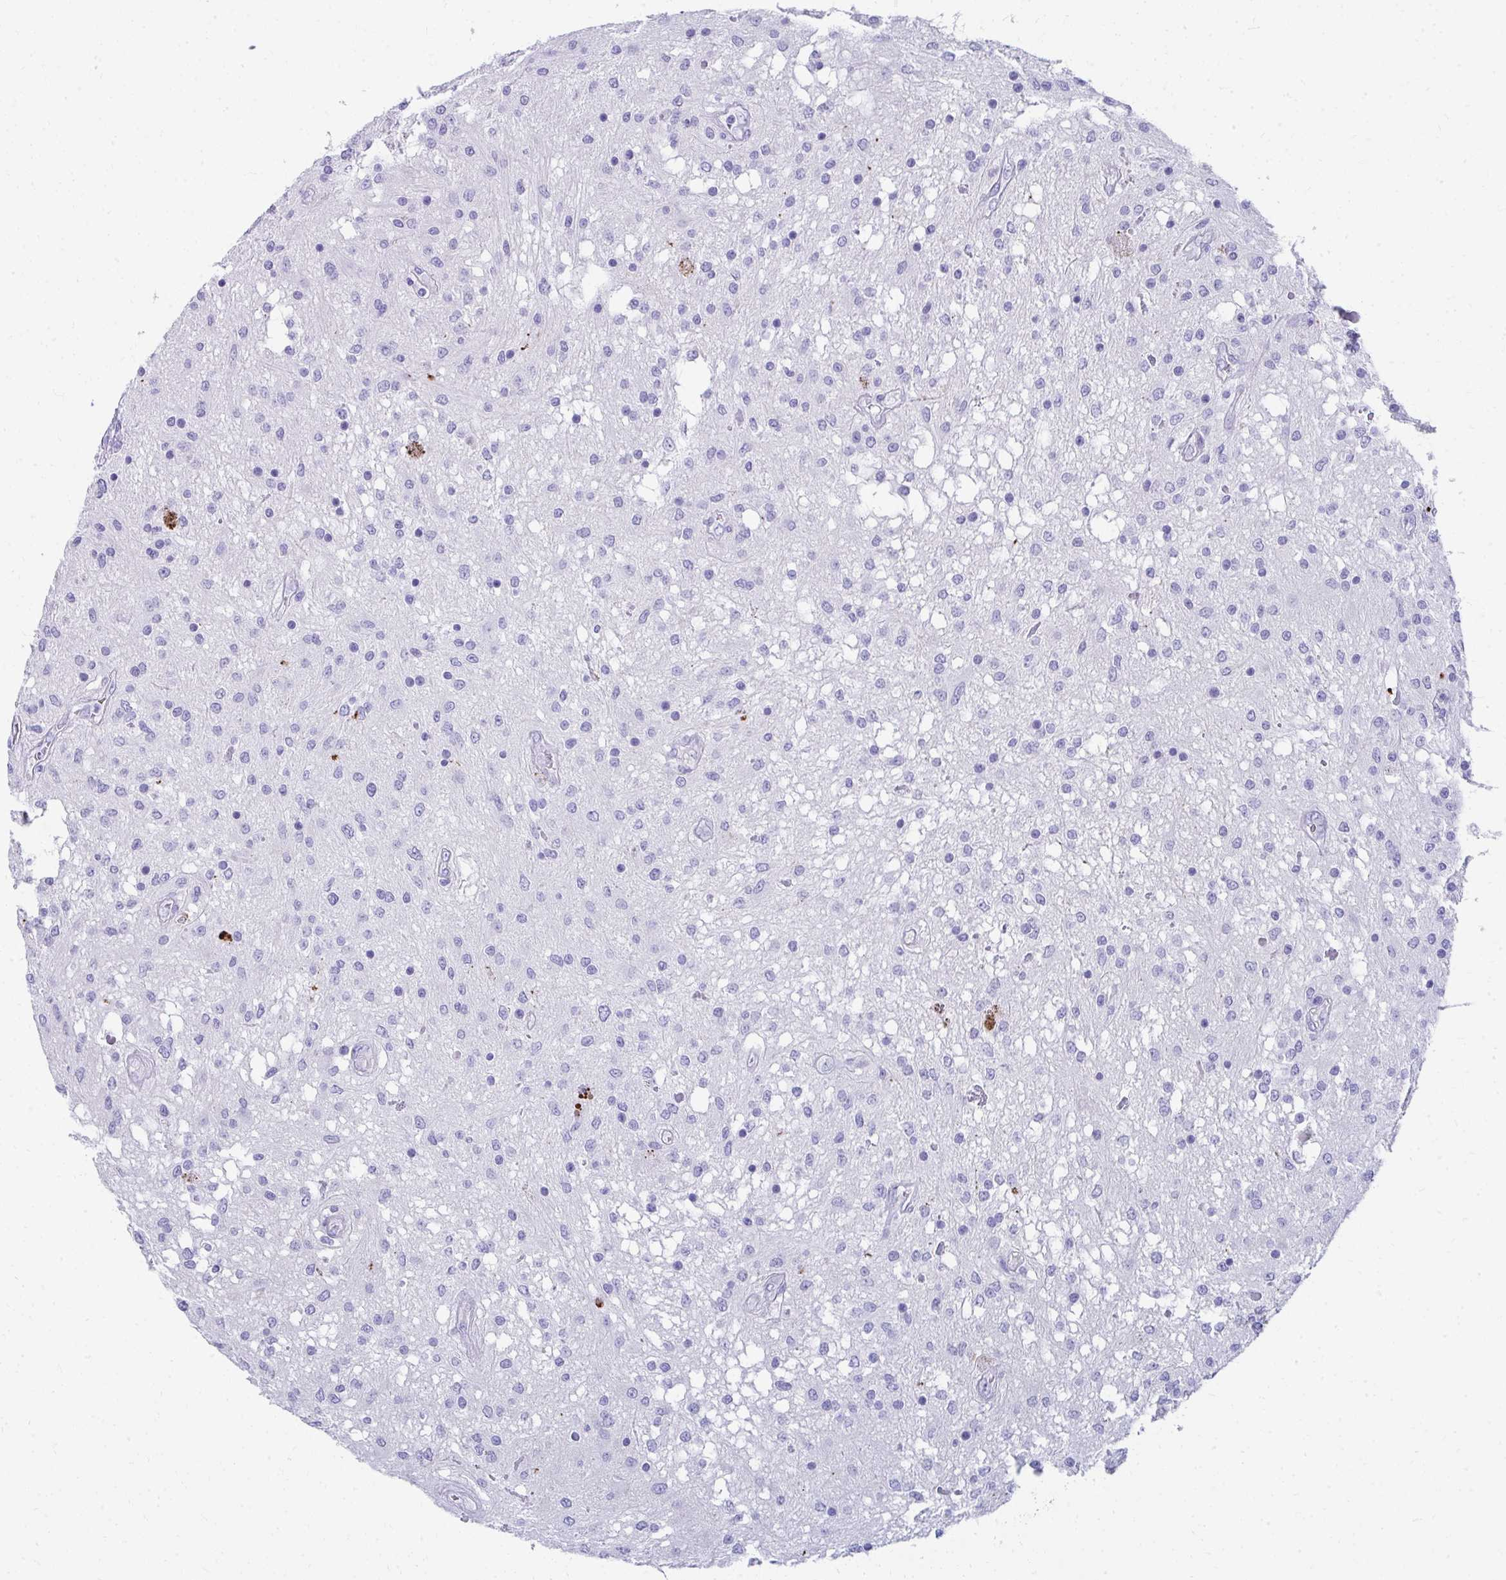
{"staining": {"intensity": "negative", "quantity": "none", "location": "none"}, "tissue": "glioma", "cell_type": "Tumor cells", "image_type": "cancer", "snomed": [{"axis": "morphology", "description": "Glioma, malignant, Low grade"}, {"axis": "topography", "description": "Cerebellum"}], "caption": "DAB (3,3'-diaminobenzidine) immunohistochemical staining of malignant glioma (low-grade) exhibits no significant positivity in tumor cells. Brightfield microscopy of immunohistochemistry stained with DAB (brown) and hematoxylin (blue), captured at high magnification.", "gene": "SEC14L3", "patient": {"sex": "female", "age": 14}}